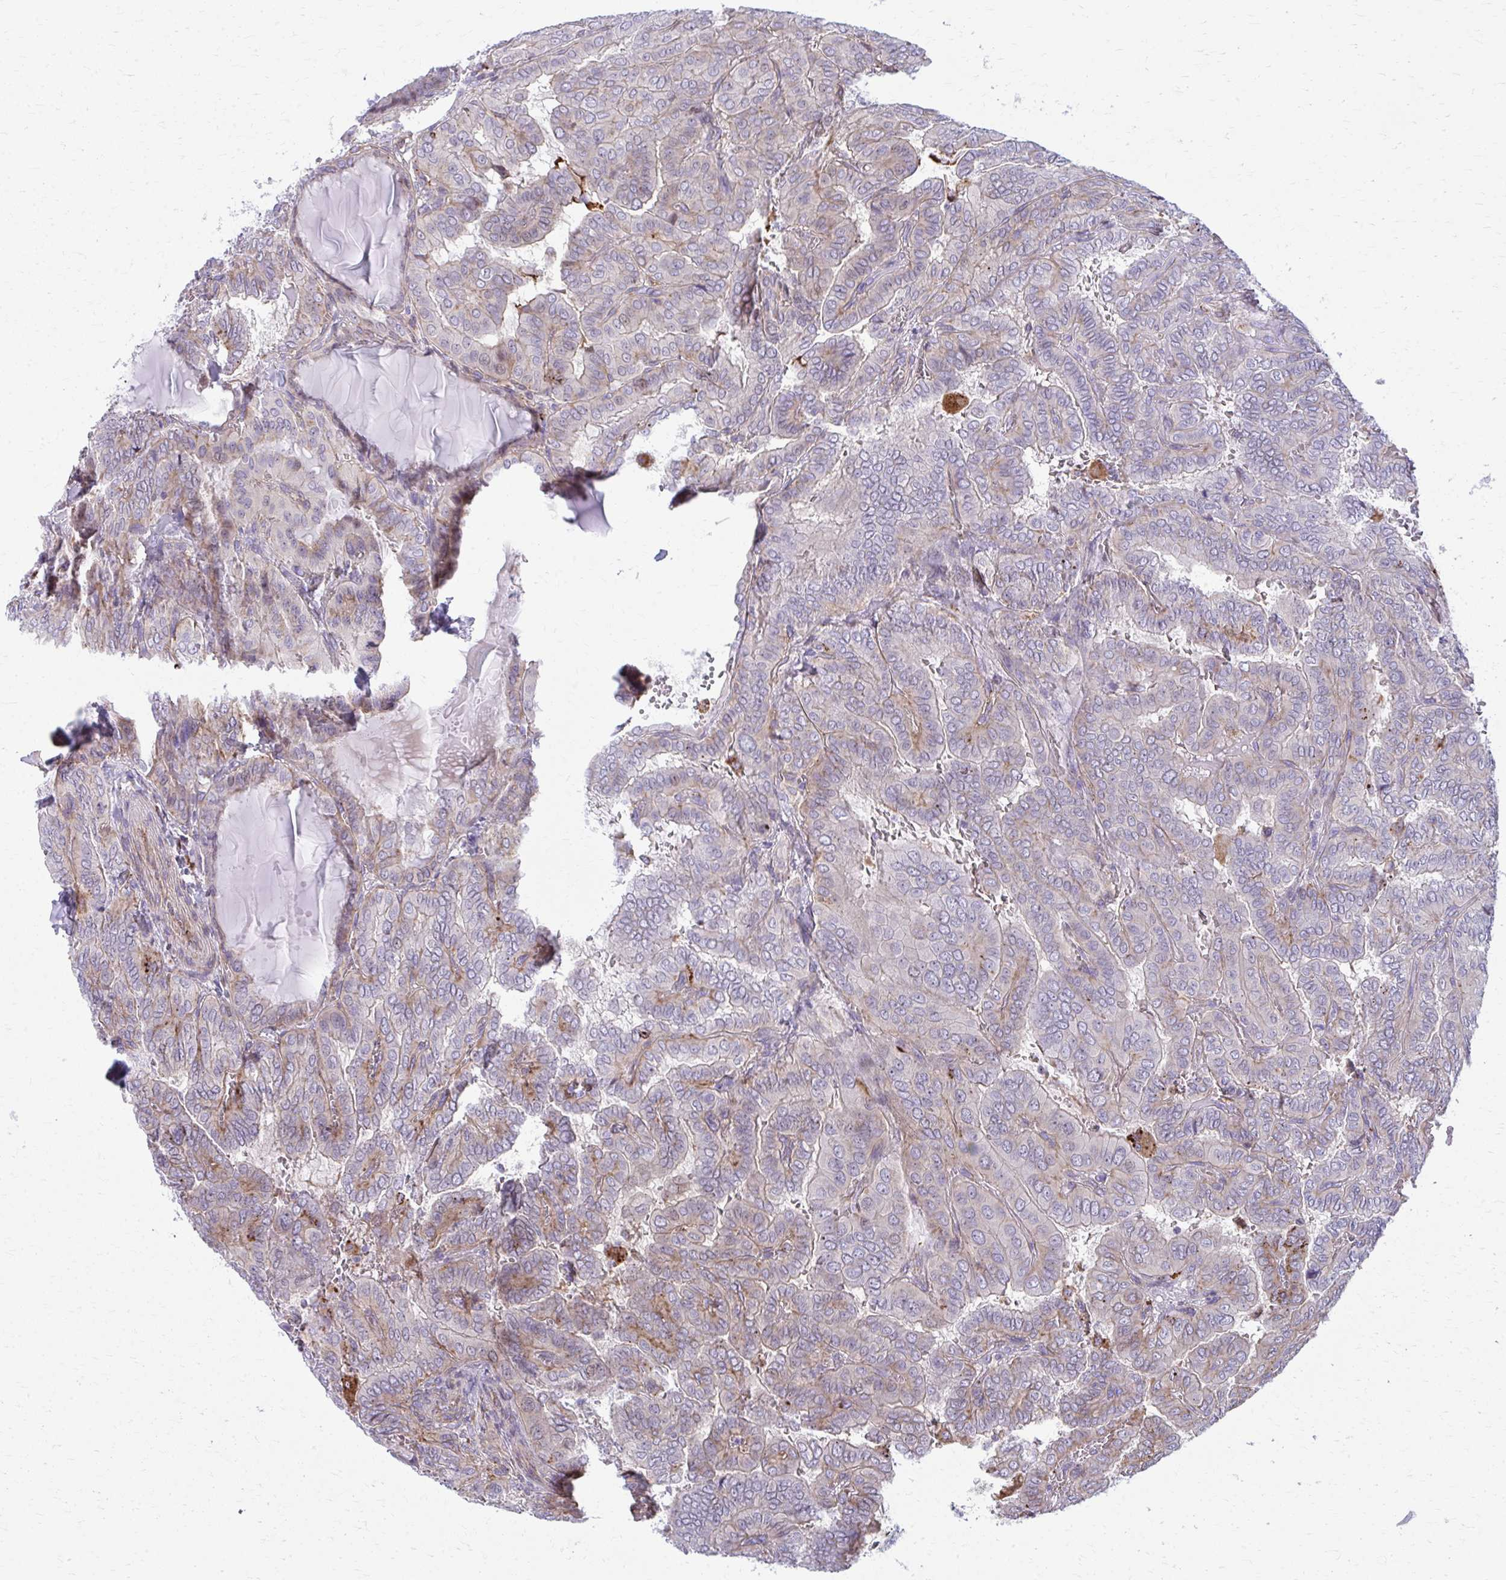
{"staining": {"intensity": "negative", "quantity": "none", "location": "none"}, "tissue": "thyroid cancer", "cell_type": "Tumor cells", "image_type": "cancer", "snomed": [{"axis": "morphology", "description": "Papillary adenocarcinoma, NOS"}, {"axis": "topography", "description": "Thyroid gland"}], "caption": "Tumor cells show no significant staining in thyroid cancer (papillary adenocarcinoma).", "gene": "LRRC4B", "patient": {"sex": "female", "age": 46}}